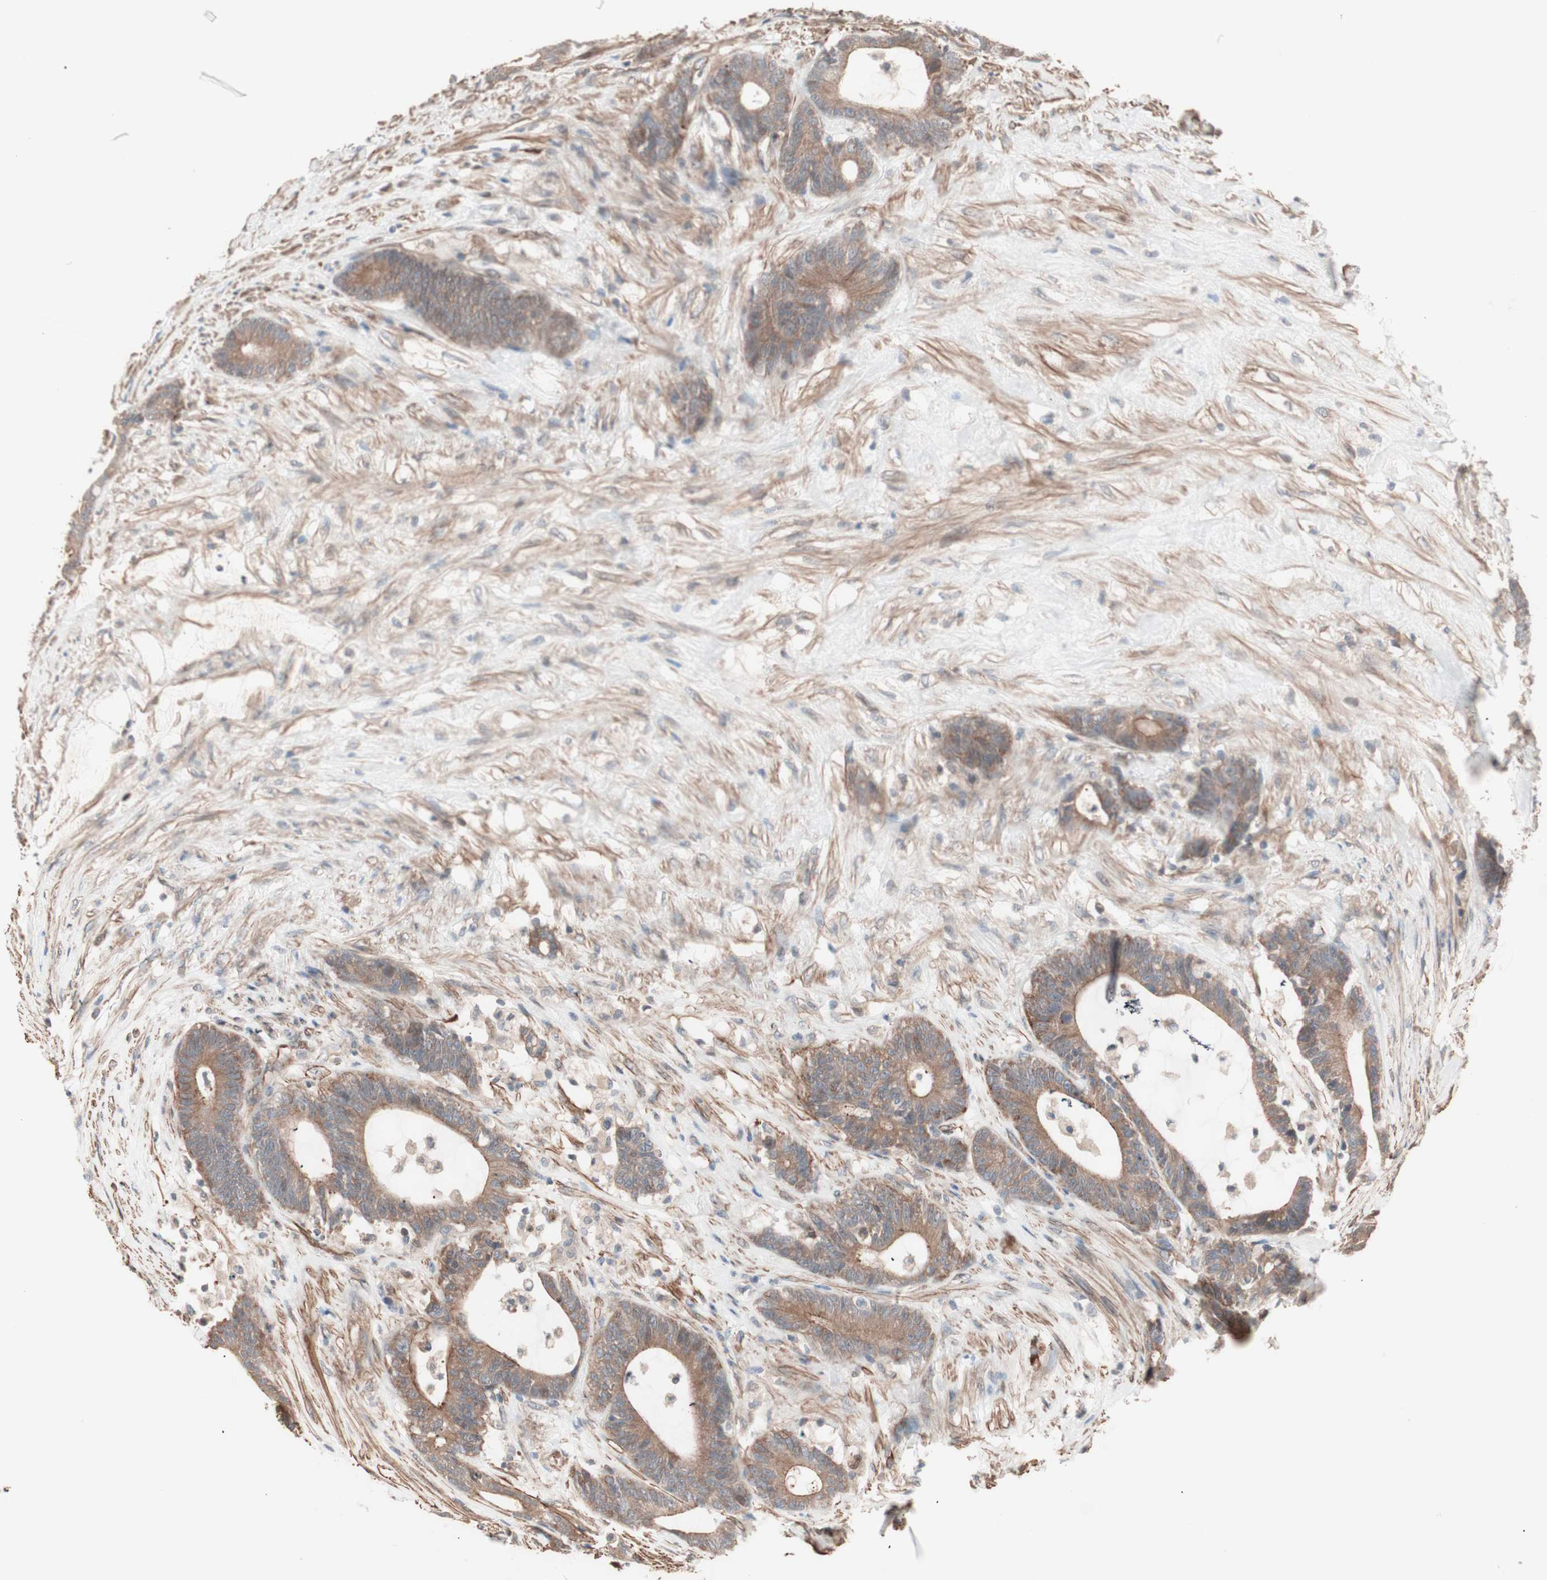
{"staining": {"intensity": "moderate", "quantity": ">75%", "location": "cytoplasmic/membranous"}, "tissue": "colorectal cancer", "cell_type": "Tumor cells", "image_type": "cancer", "snomed": [{"axis": "morphology", "description": "Adenocarcinoma, NOS"}, {"axis": "topography", "description": "Colon"}], "caption": "This photomicrograph shows immunohistochemistry (IHC) staining of colorectal adenocarcinoma, with medium moderate cytoplasmic/membranous staining in approximately >75% of tumor cells.", "gene": "ALG5", "patient": {"sex": "female", "age": 84}}